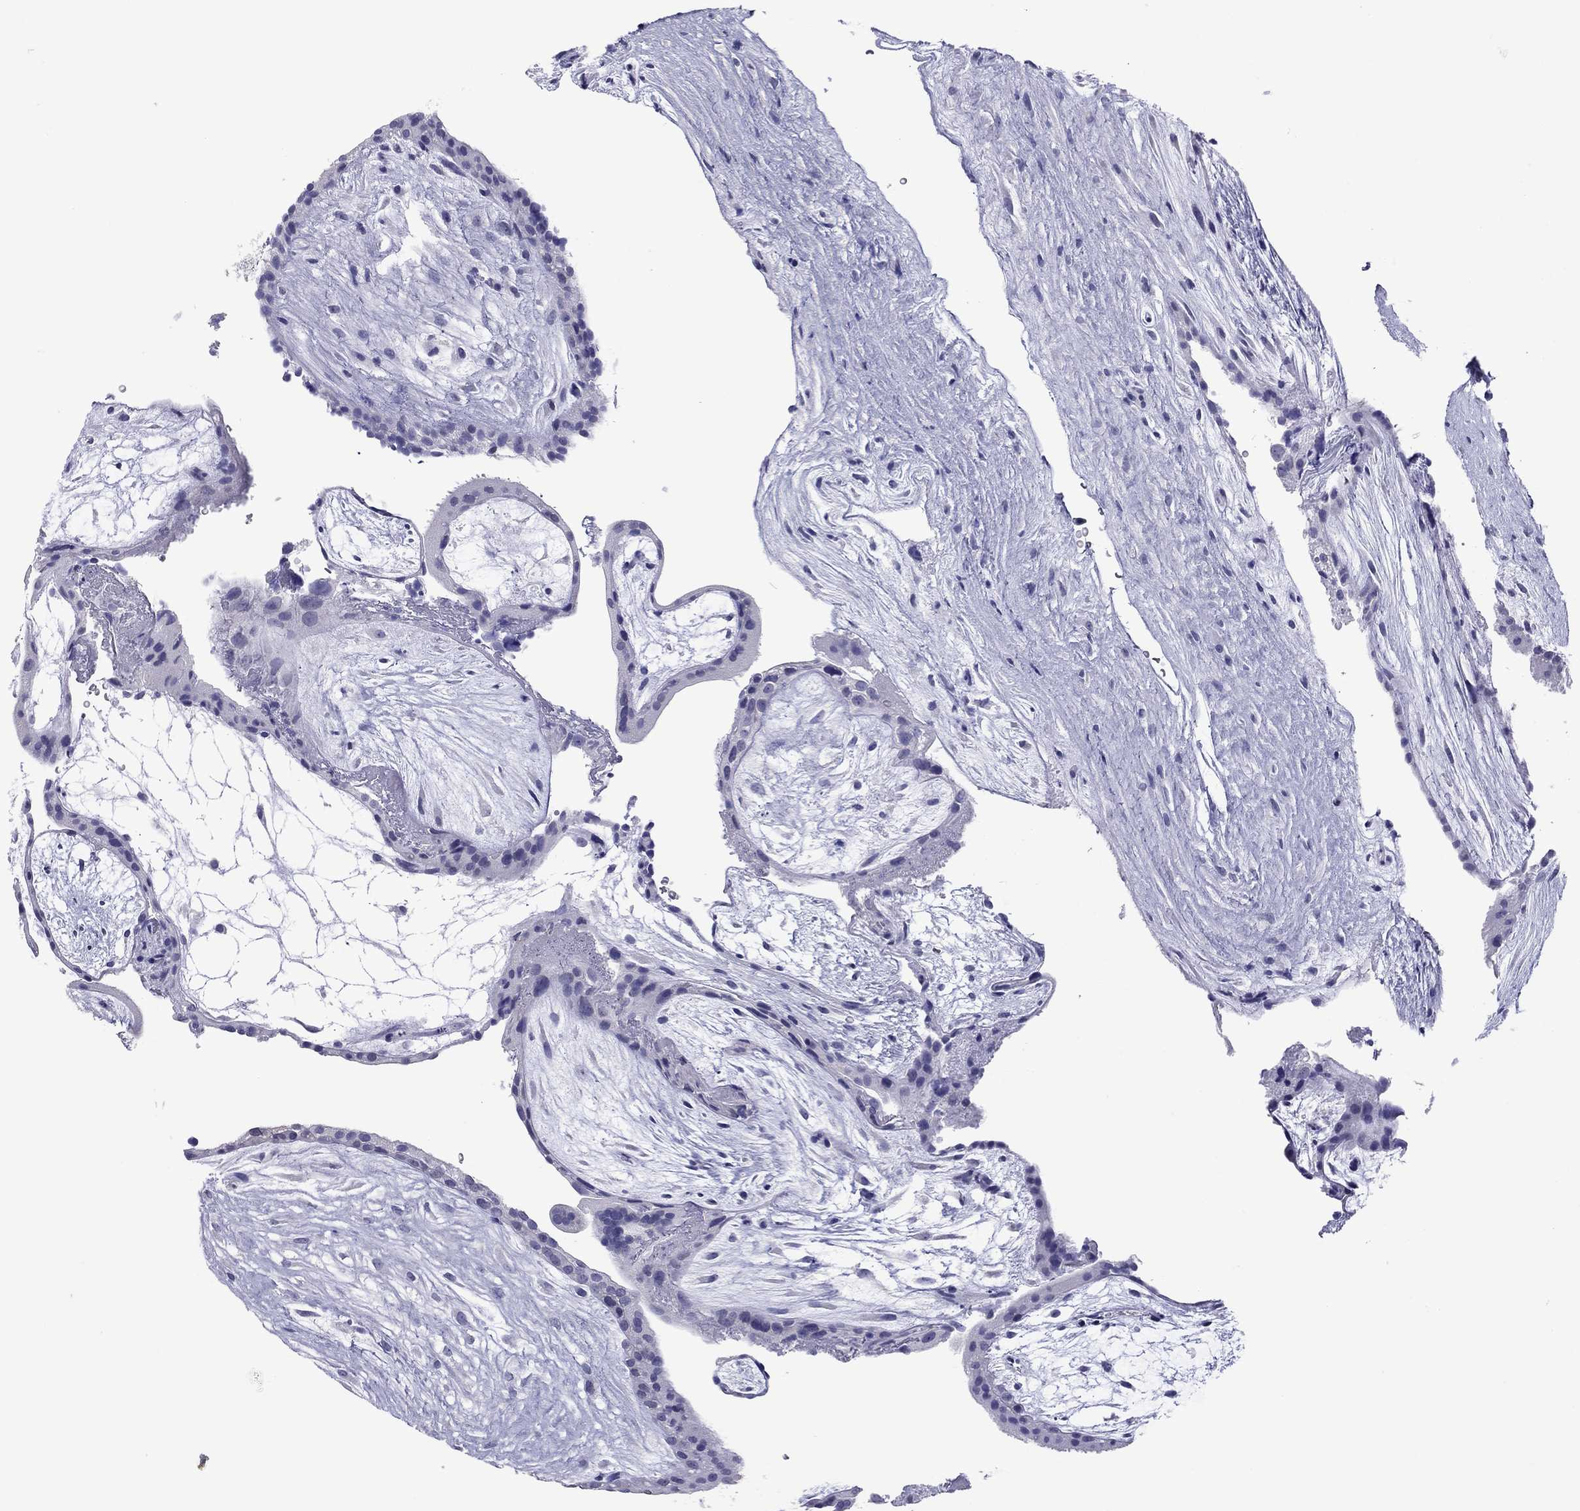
{"staining": {"intensity": "negative", "quantity": "none", "location": "none"}, "tissue": "placenta", "cell_type": "Decidual cells", "image_type": "normal", "snomed": [{"axis": "morphology", "description": "Normal tissue, NOS"}, {"axis": "topography", "description": "Placenta"}], "caption": "Histopathology image shows no protein staining in decidual cells of benign placenta. (DAB immunohistochemistry, high magnification).", "gene": "ARMC12", "patient": {"sex": "female", "age": 19}}